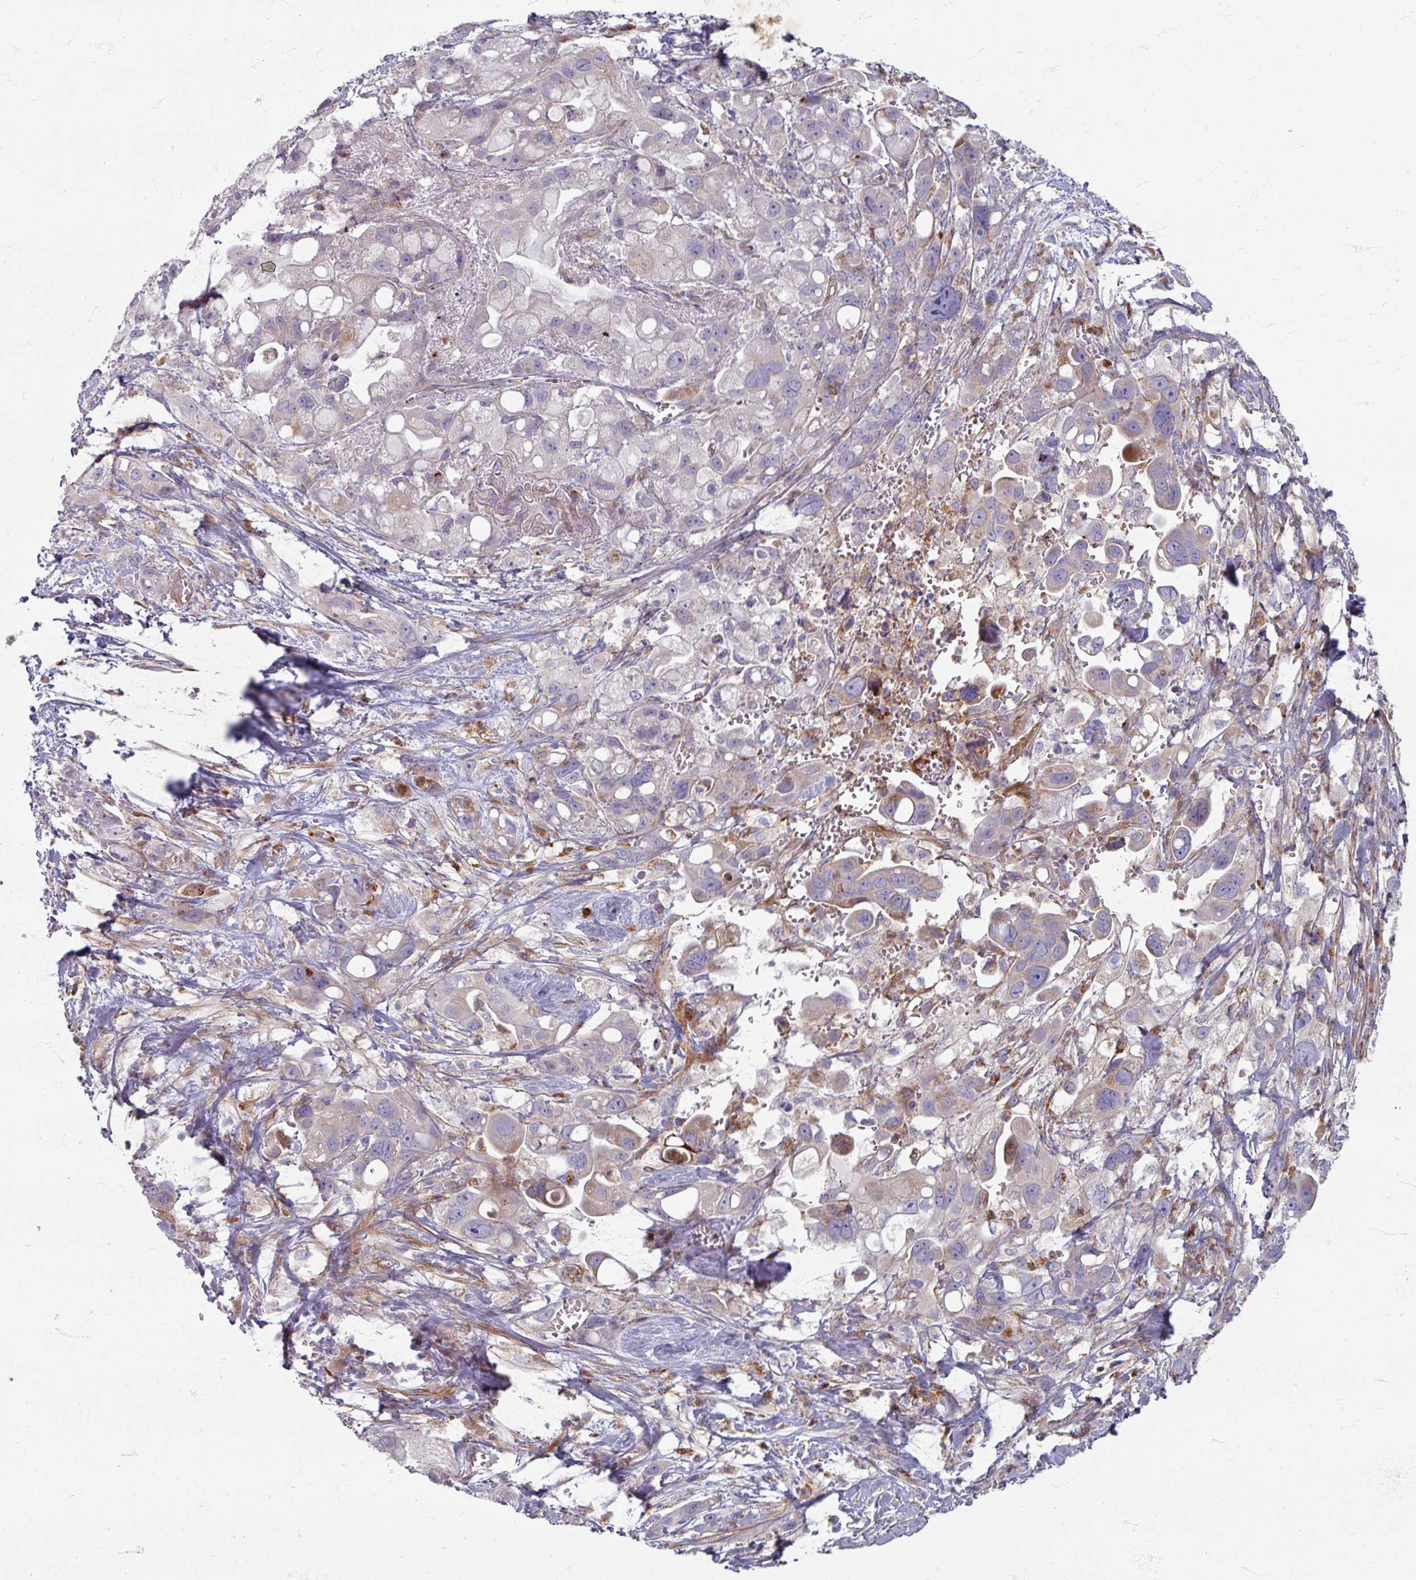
{"staining": {"intensity": "negative", "quantity": "none", "location": "none"}, "tissue": "pancreatic cancer", "cell_type": "Tumor cells", "image_type": "cancer", "snomed": [{"axis": "morphology", "description": "Adenocarcinoma, NOS"}, {"axis": "topography", "description": "Pancreas"}], "caption": "Immunohistochemical staining of human pancreatic cancer (adenocarcinoma) exhibits no significant positivity in tumor cells.", "gene": "GABARAPL1", "patient": {"sex": "male", "age": 68}}